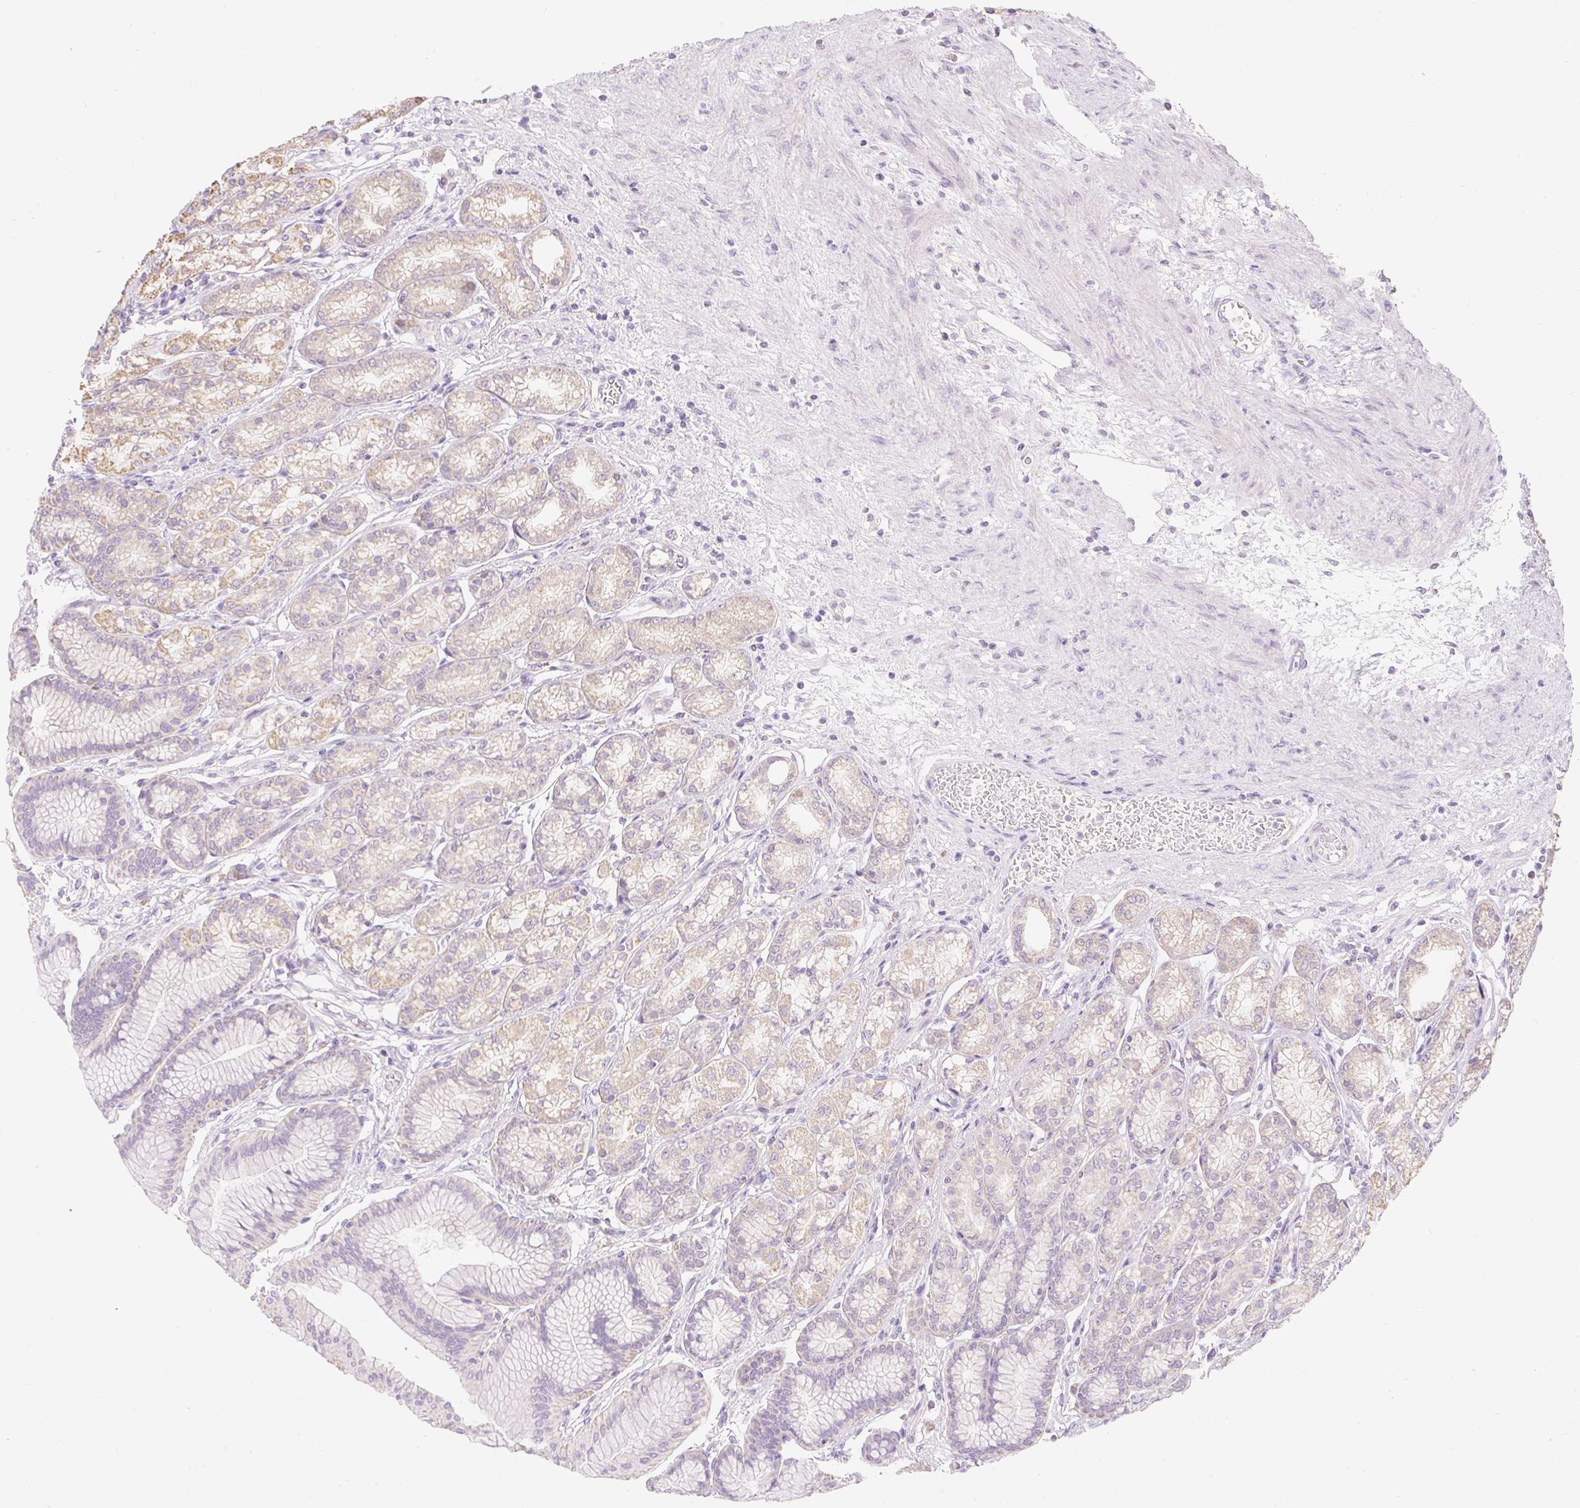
{"staining": {"intensity": "weak", "quantity": "25%-75%", "location": "cytoplasmic/membranous"}, "tissue": "stomach", "cell_type": "Glandular cells", "image_type": "normal", "snomed": [{"axis": "morphology", "description": "Normal tissue, NOS"}, {"axis": "morphology", "description": "Adenocarcinoma, NOS"}, {"axis": "morphology", "description": "Adenocarcinoma, High grade"}, {"axis": "topography", "description": "Stomach, upper"}, {"axis": "topography", "description": "Stomach"}], "caption": "IHC staining of normal stomach, which reveals low levels of weak cytoplasmic/membranous expression in about 25%-75% of glandular cells indicating weak cytoplasmic/membranous protein staining. The staining was performed using DAB (3,3'-diaminobenzidine) (brown) for protein detection and nuclei were counterstained in hematoxylin (blue).", "gene": "DHX35", "patient": {"sex": "female", "age": 65}}